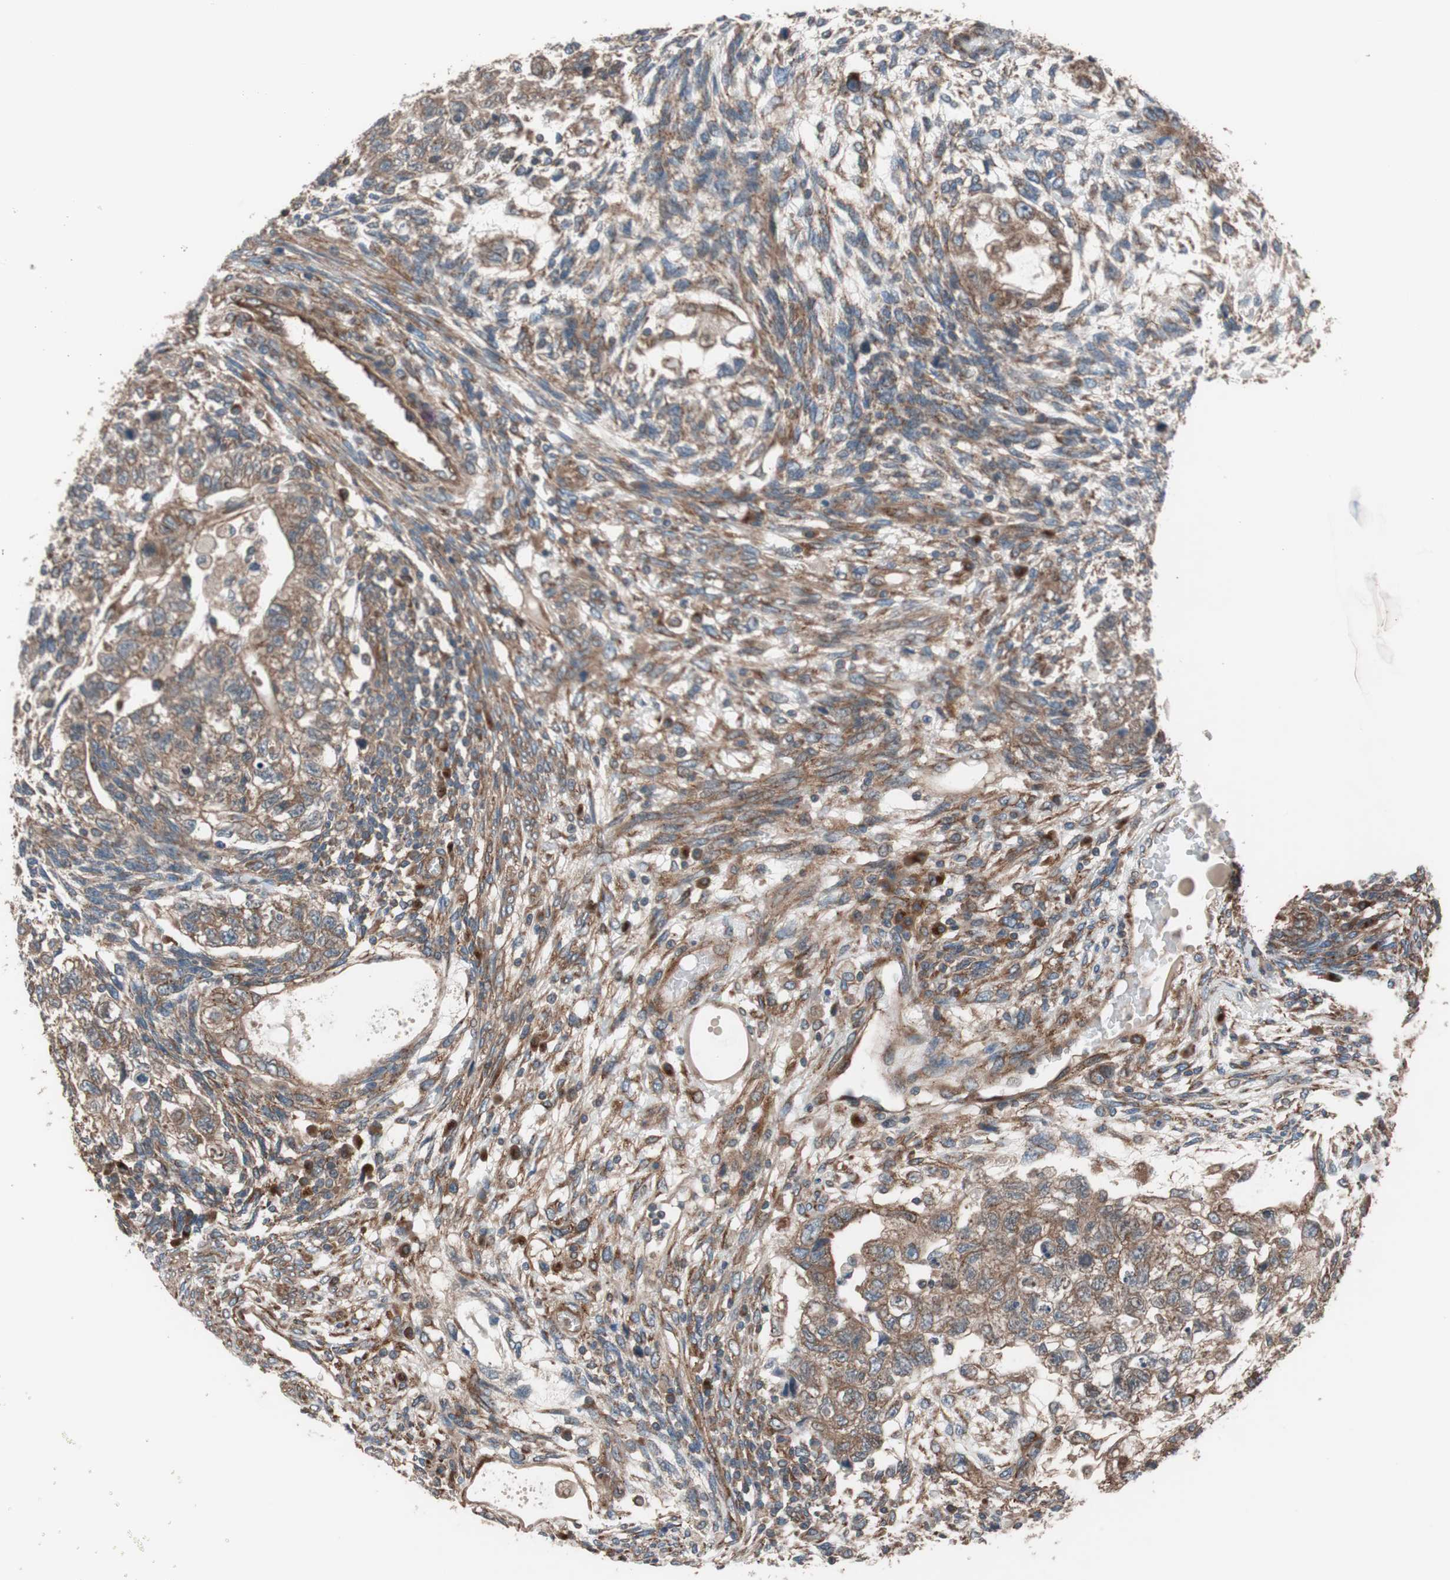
{"staining": {"intensity": "moderate", "quantity": ">75%", "location": "cytoplasmic/membranous"}, "tissue": "testis cancer", "cell_type": "Tumor cells", "image_type": "cancer", "snomed": [{"axis": "morphology", "description": "Normal tissue, NOS"}, {"axis": "morphology", "description": "Carcinoma, Embryonal, NOS"}, {"axis": "topography", "description": "Testis"}], "caption": "Testis cancer (embryonal carcinoma) tissue exhibits moderate cytoplasmic/membranous positivity in approximately >75% of tumor cells, visualized by immunohistochemistry. The staining is performed using DAB brown chromogen to label protein expression. The nuclei are counter-stained blue using hematoxylin.", "gene": "SEC31A", "patient": {"sex": "male", "age": 36}}